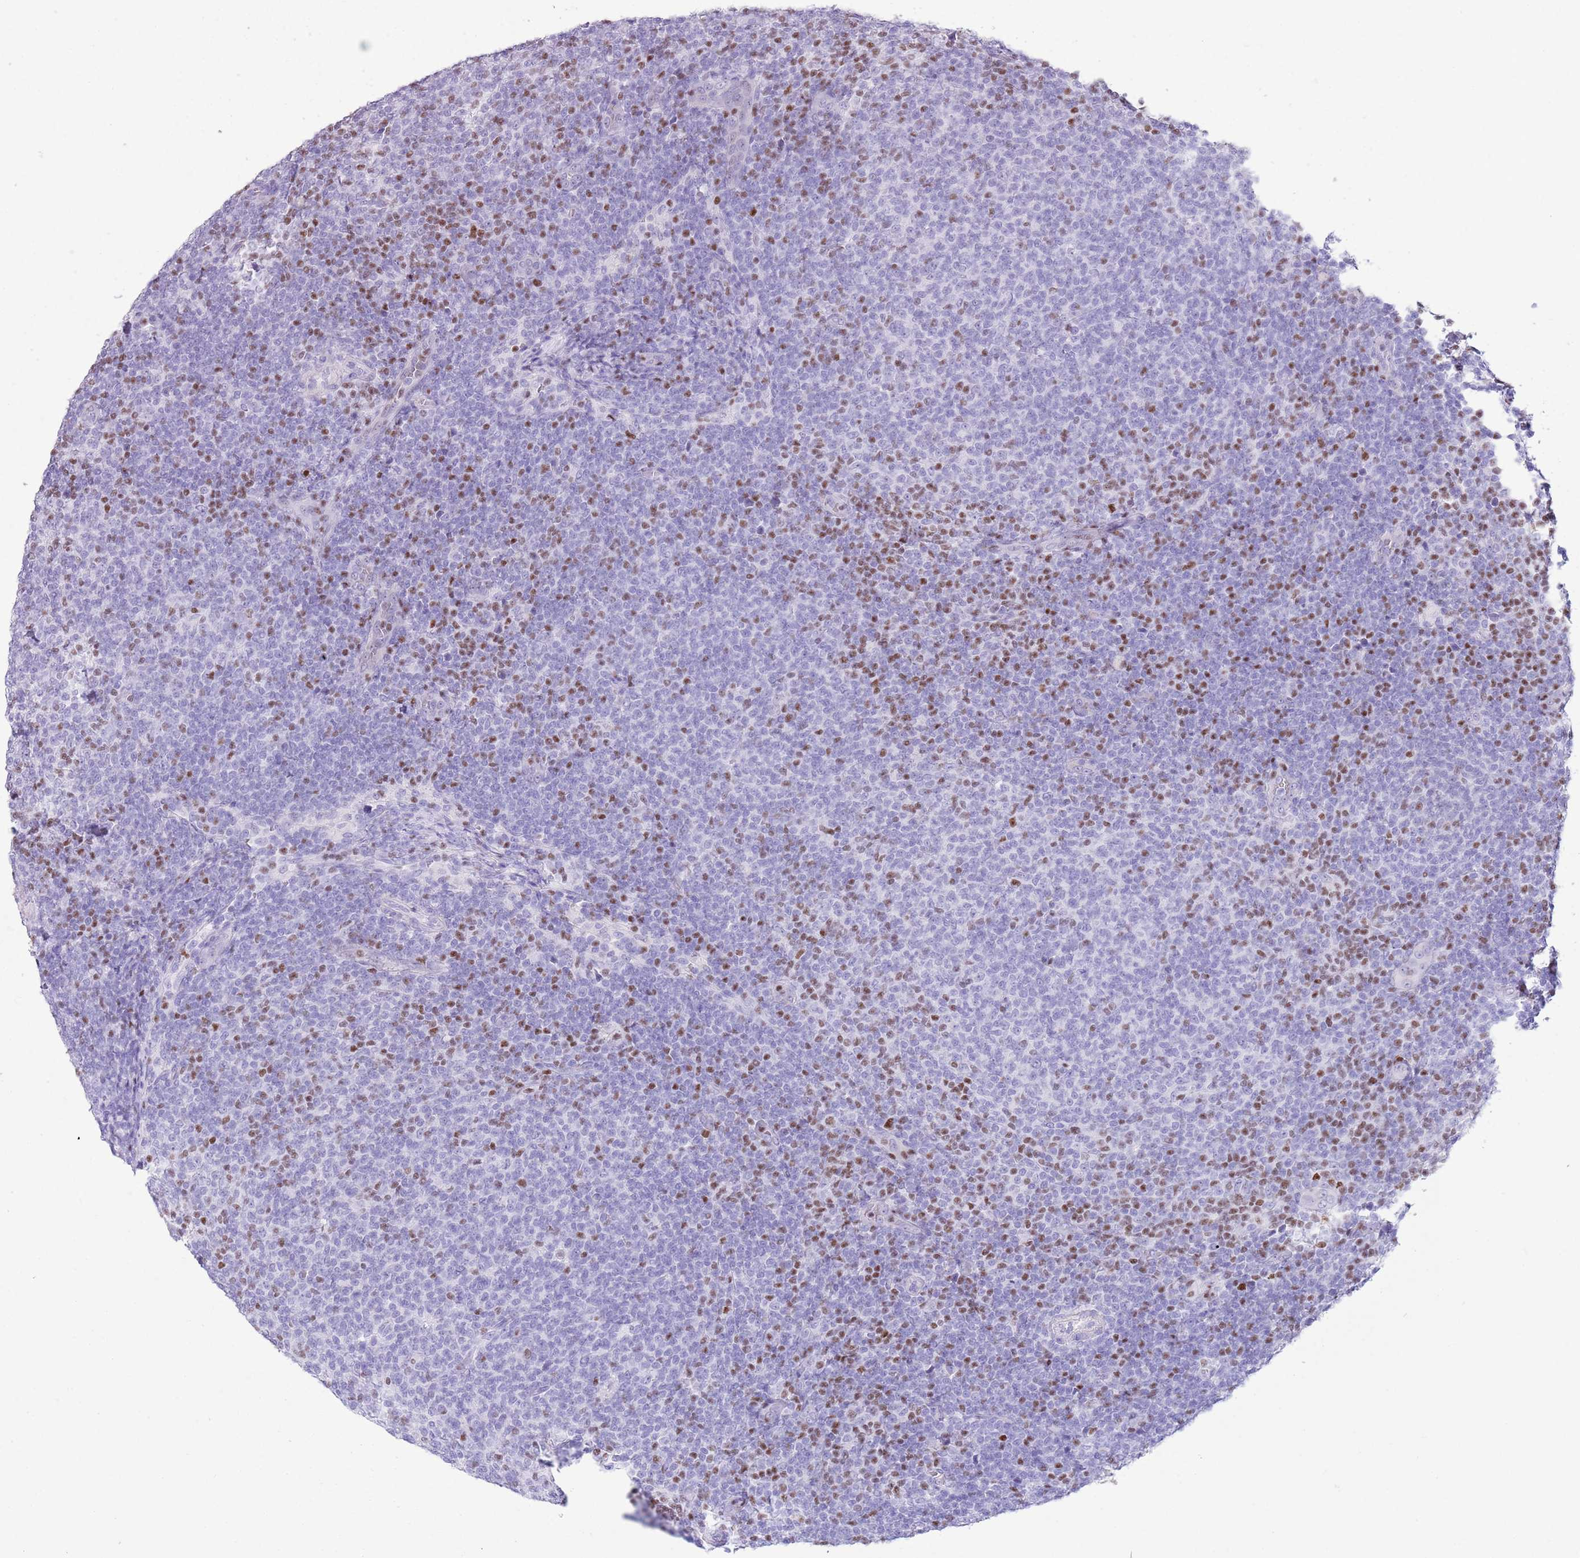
{"staining": {"intensity": "strong", "quantity": "<25%", "location": "nuclear"}, "tissue": "lymphoma", "cell_type": "Tumor cells", "image_type": "cancer", "snomed": [{"axis": "morphology", "description": "Malignant lymphoma, non-Hodgkin's type, Low grade"}, {"axis": "topography", "description": "Lymph node"}], "caption": "Malignant lymphoma, non-Hodgkin's type (low-grade) stained with IHC shows strong nuclear staining in about <25% of tumor cells.", "gene": "BCL11B", "patient": {"sex": "male", "age": 66}}